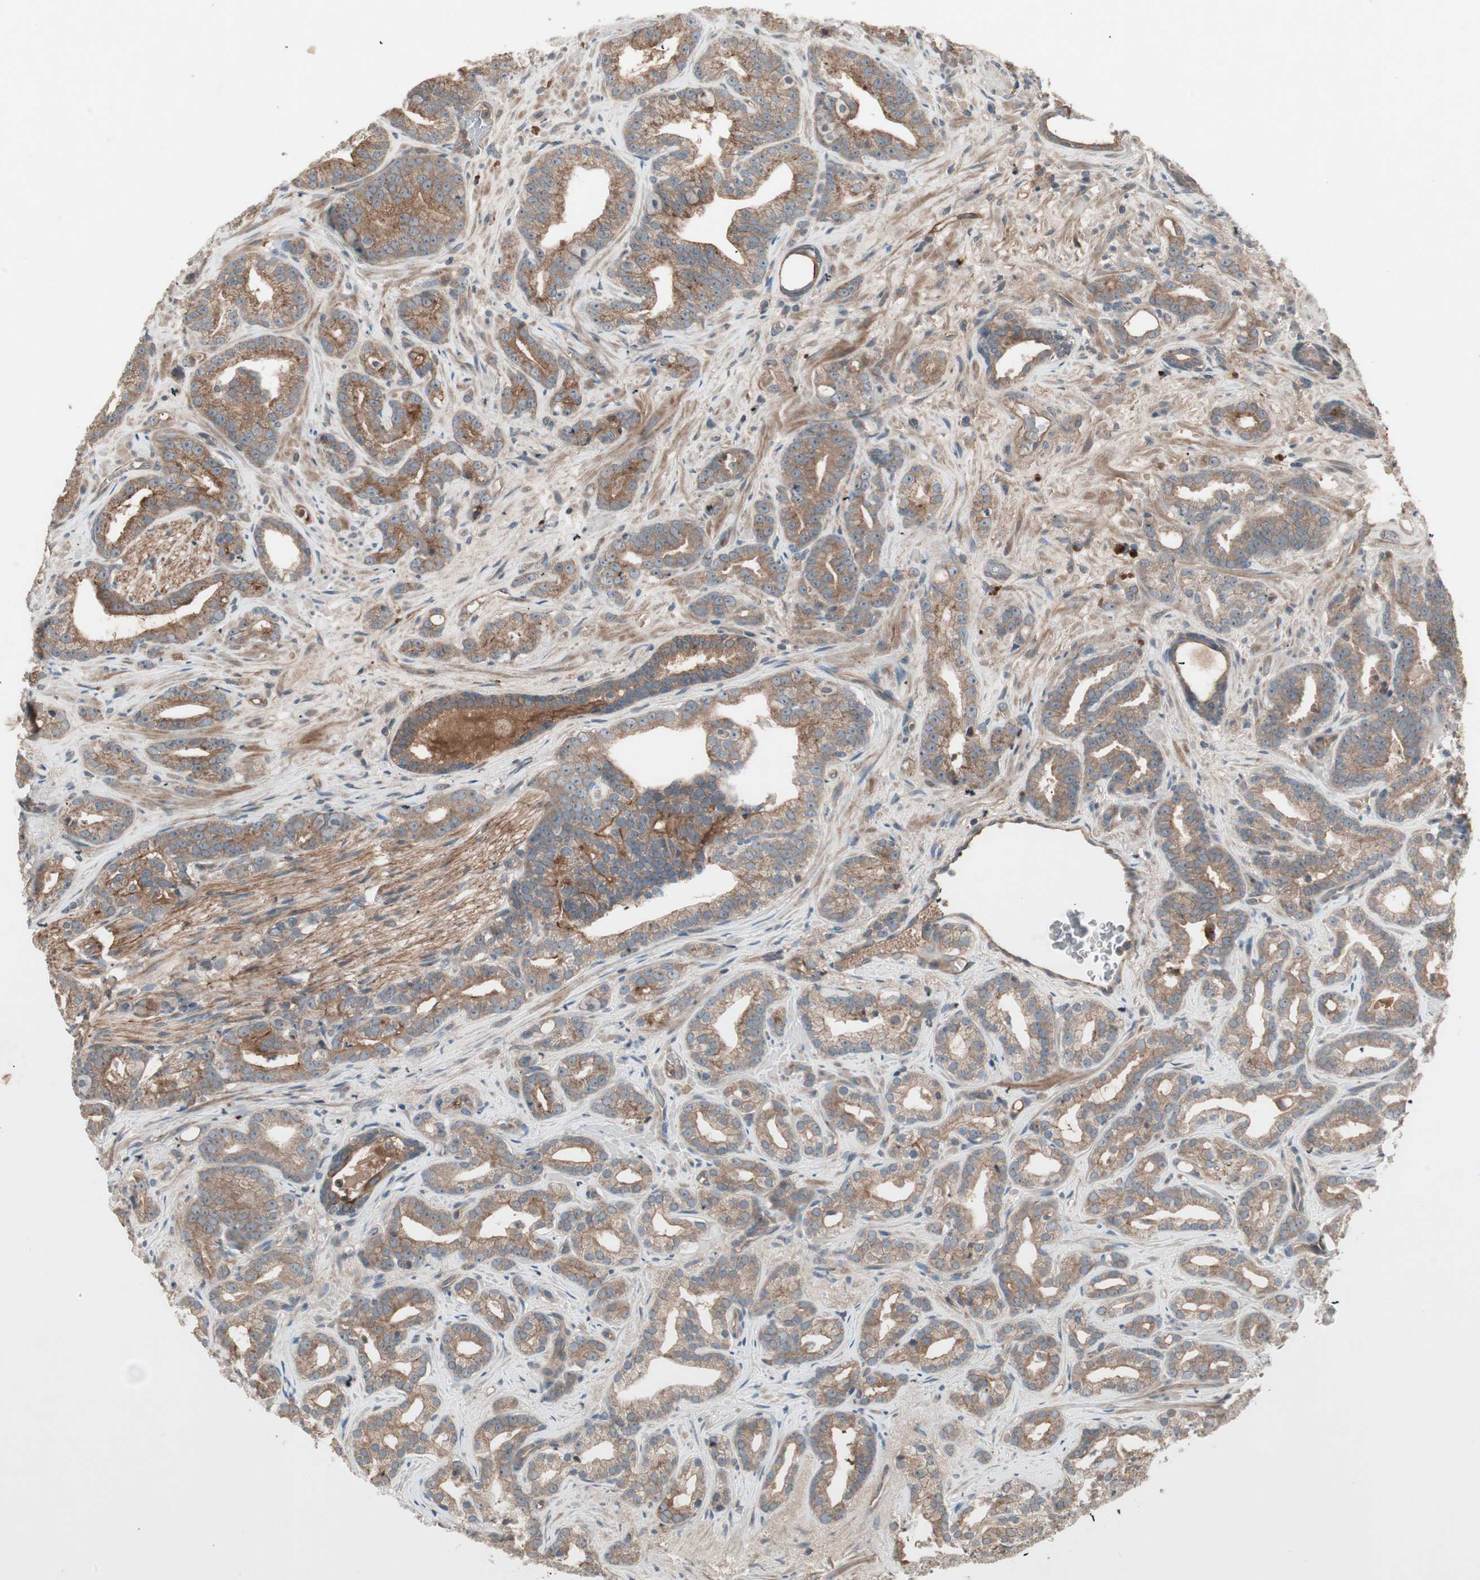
{"staining": {"intensity": "moderate", "quantity": ">75%", "location": "cytoplasmic/membranous"}, "tissue": "prostate cancer", "cell_type": "Tumor cells", "image_type": "cancer", "snomed": [{"axis": "morphology", "description": "Adenocarcinoma, Low grade"}, {"axis": "topography", "description": "Prostate"}], "caption": "Approximately >75% of tumor cells in prostate cancer (low-grade adenocarcinoma) show moderate cytoplasmic/membranous protein staining as visualized by brown immunohistochemical staining.", "gene": "TFPI", "patient": {"sex": "male", "age": 63}}